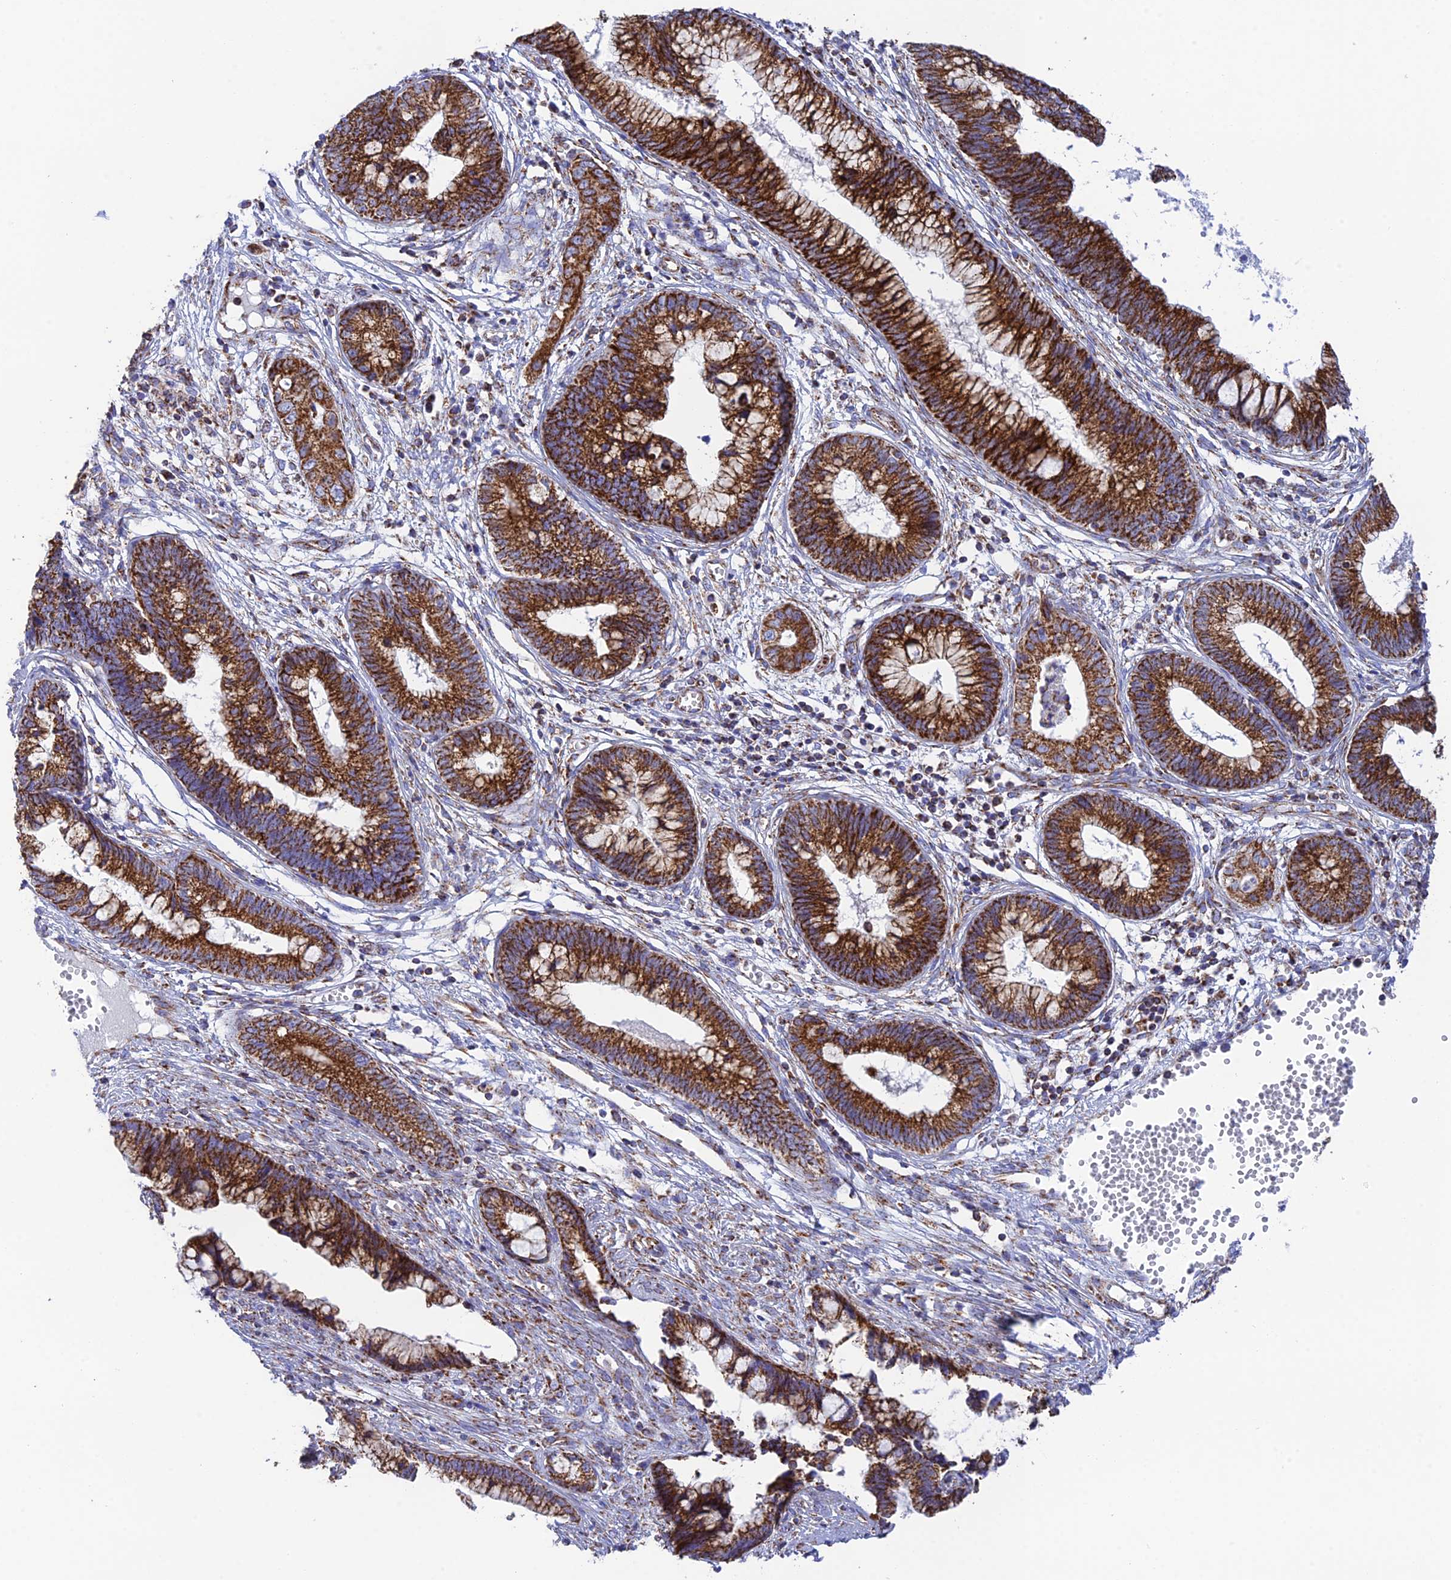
{"staining": {"intensity": "strong", "quantity": ">75%", "location": "cytoplasmic/membranous"}, "tissue": "cervical cancer", "cell_type": "Tumor cells", "image_type": "cancer", "snomed": [{"axis": "morphology", "description": "Adenocarcinoma, NOS"}, {"axis": "topography", "description": "Cervix"}], "caption": "Human cervical adenocarcinoma stained for a protein (brown) exhibits strong cytoplasmic/membranous positive expression in approximately >75% of tumor cells.", "gene": "CHCHD3", "patient": {"sex": "female", "age": 44}}